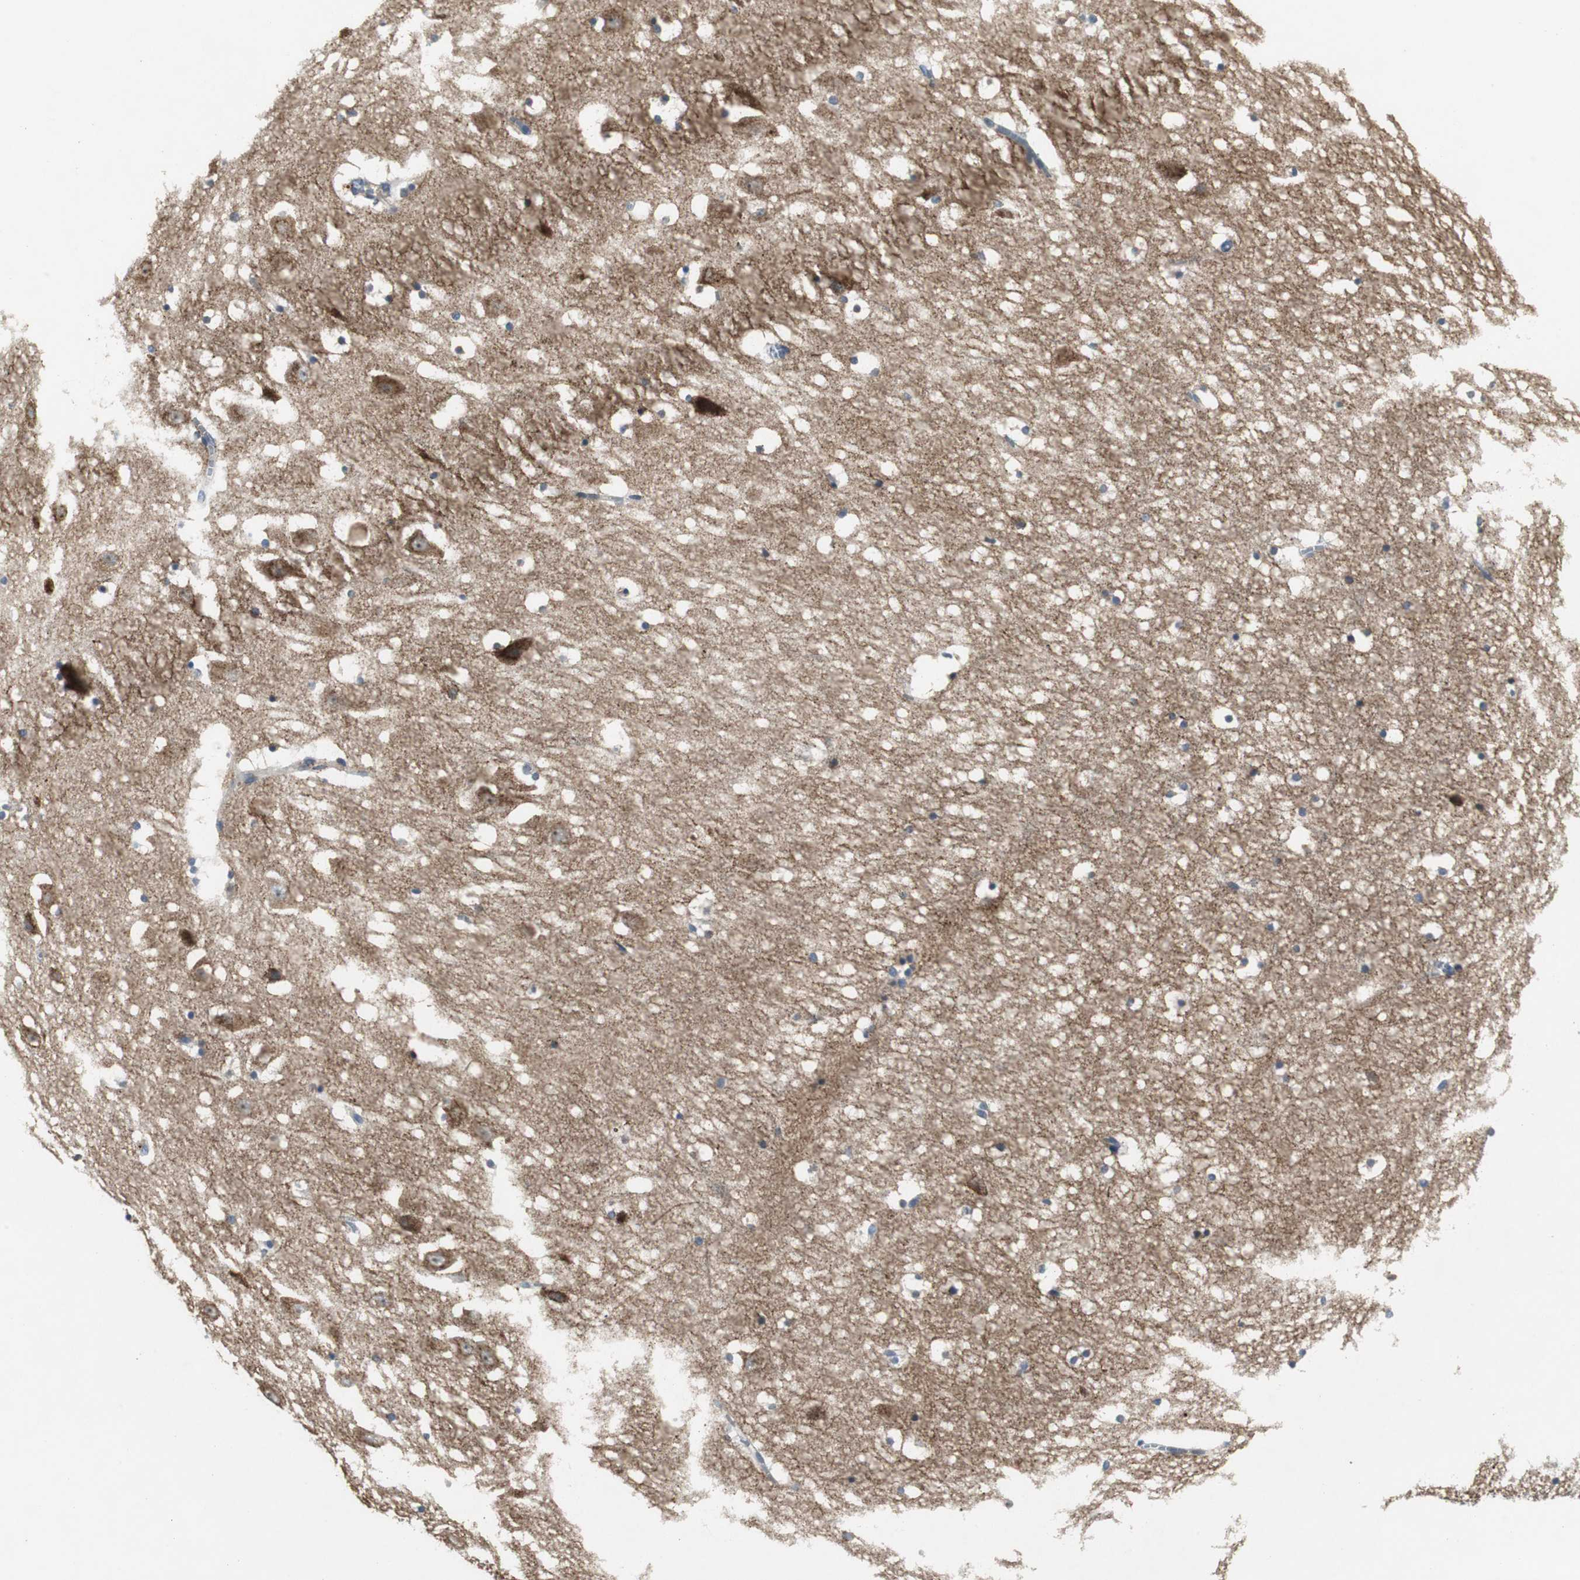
{"staining": {"intensity": "negative", "quantity": "none", "location": "none"}, "tissue": "hippocampus", "cell_type": "Glial cells", "image_type": "normal", "snomed": [{"axis": "morphology", "description": "Normal tissue, NOS"}, {"axis": "topography", "description": "Hippocampus"}], "caption": "Immunohistochemistry (IHC) photomicrograph of normal hippocampus: hippocampus stained with DAB (3,3'-diaminobenzidine) demonstrates no significant protein expression in glial cells.", "gene": "PTPRN2", "patient": {"sex": "male", "age": 45}}